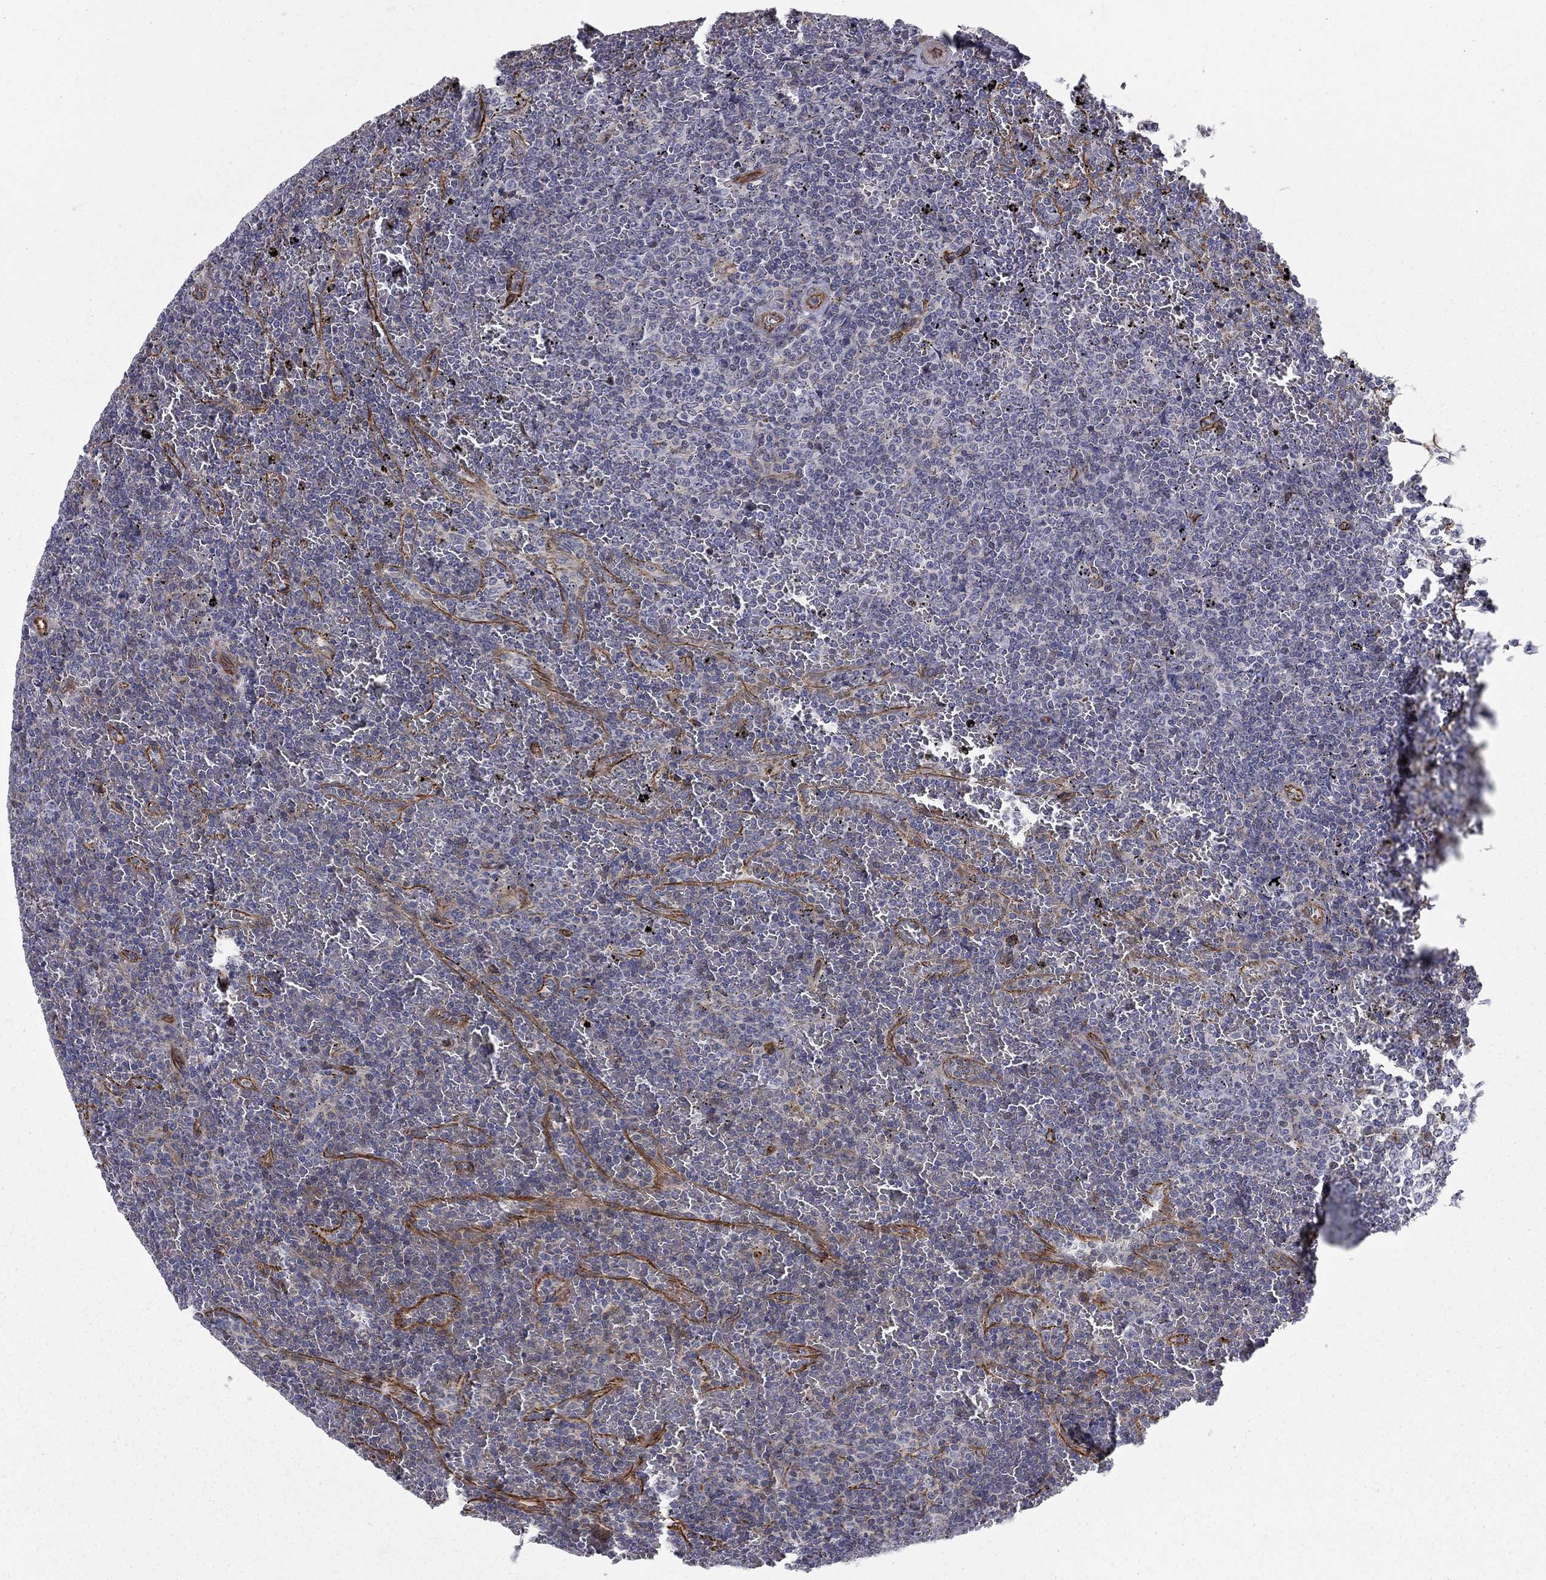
{"staining": {"intensity": "negative", "quantity": "none", "location": "none"}, "tissue": "lymphoma", "cell_type": "Tumor cells", "image_type": "cancer", "snomed": [{"axis": "morphology", "description": "Malignant lymphoma, non-Hodgkin's type, Low grade"}, {"axis": "topography", "description": "Spleen"}], "caption": "This is an IHC histopathology image of human low-grade malignant lymphoma, non-Hodgkin's type. There is no positivity in tumor cells.", "gene": "CLSTN1", "patient": {"sex": "female", "age": 77}}